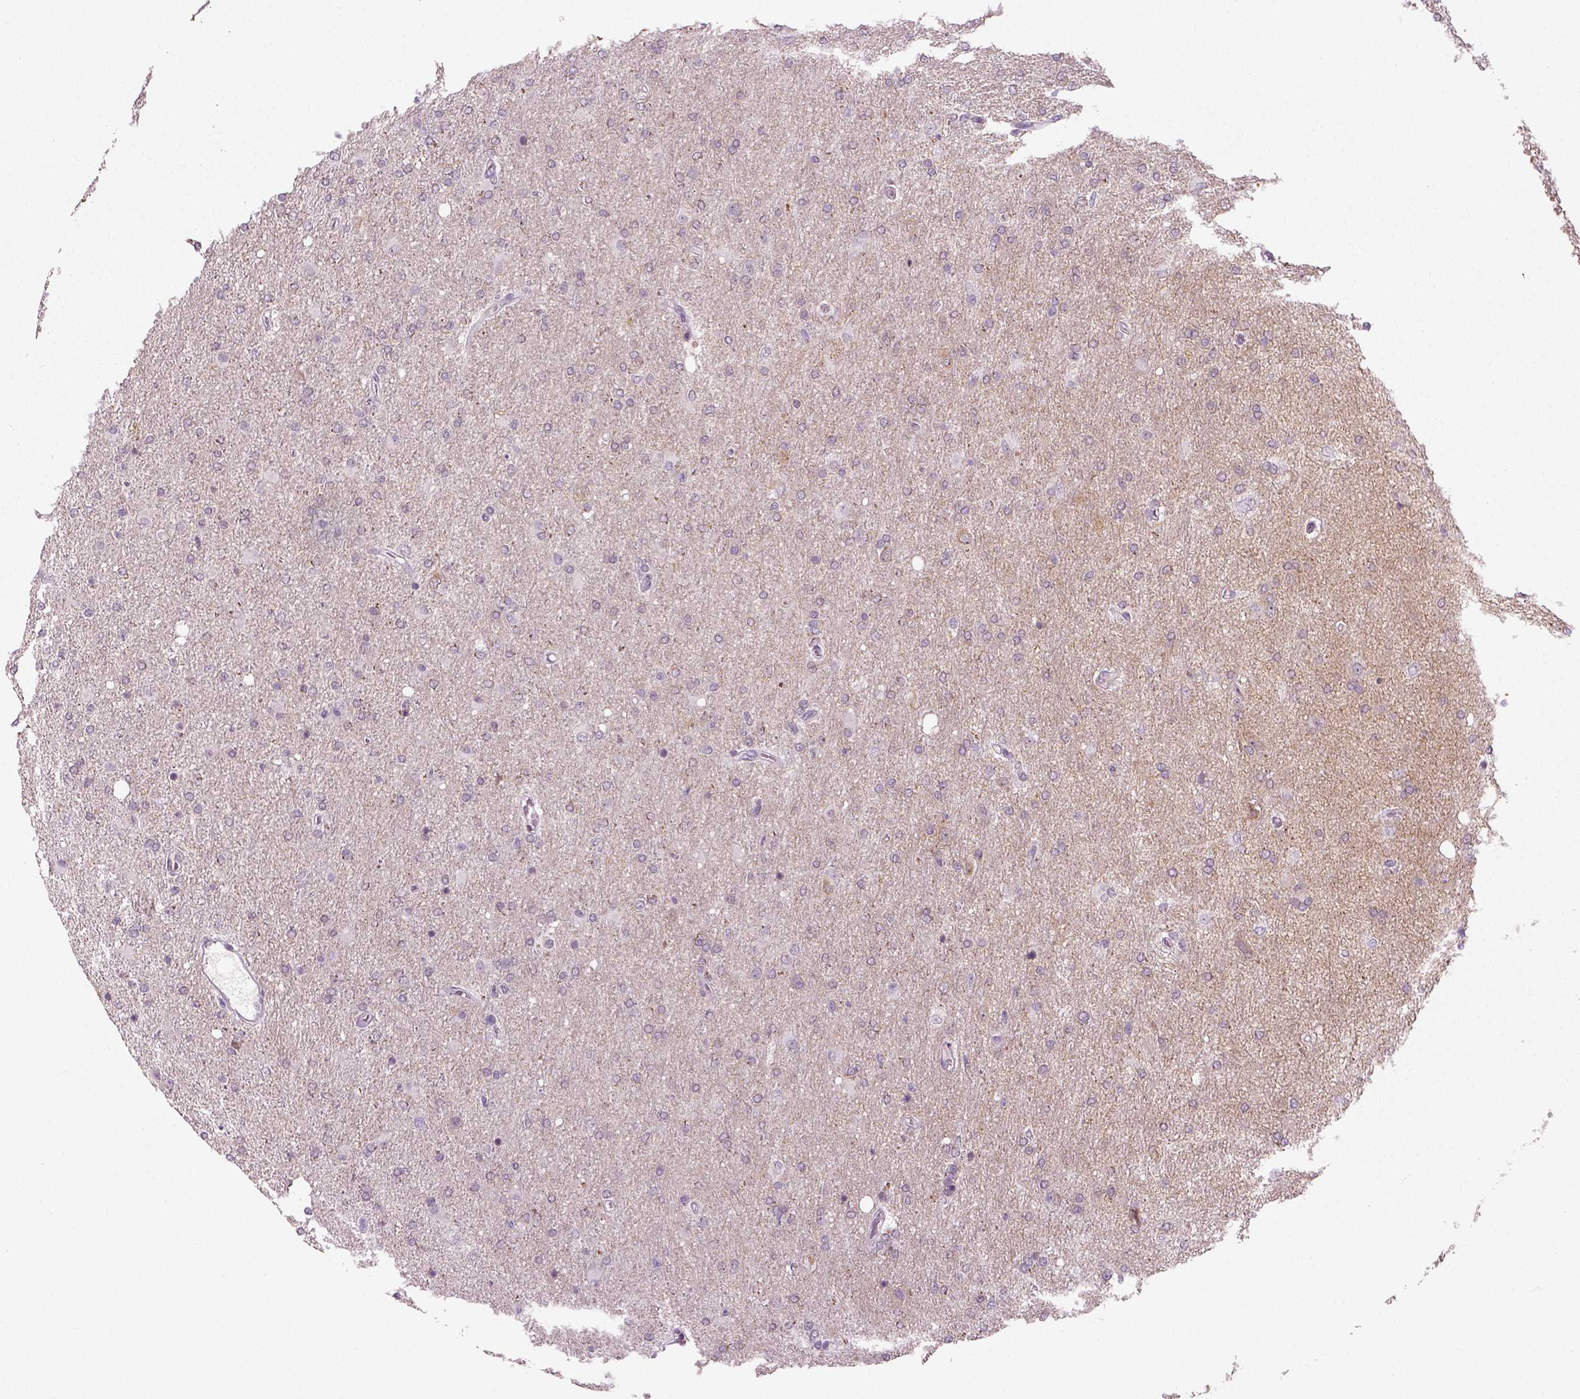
{"staining": {"intensity": "negative", "quantity": "none", "location": "none"}, "tissue": "glioma", "cell_type": "Tumor cells", "image_type": "cancer", "snomed": [{"axis": "morphology", "description": "Glioma, malignant, High grade"}, {"axis": "topography", "description": "Cerebral cortex"}], "caption": "Immunohistochemical staining of human high-grade glioma (malignant) displays no significant staining in tumor cells. (Brightfield microscopy of DAB immunohistochemistry (IHC) at high magnification).", "gene": "SYNGAP1", "patient": {"sex": "male", "age": 70}}